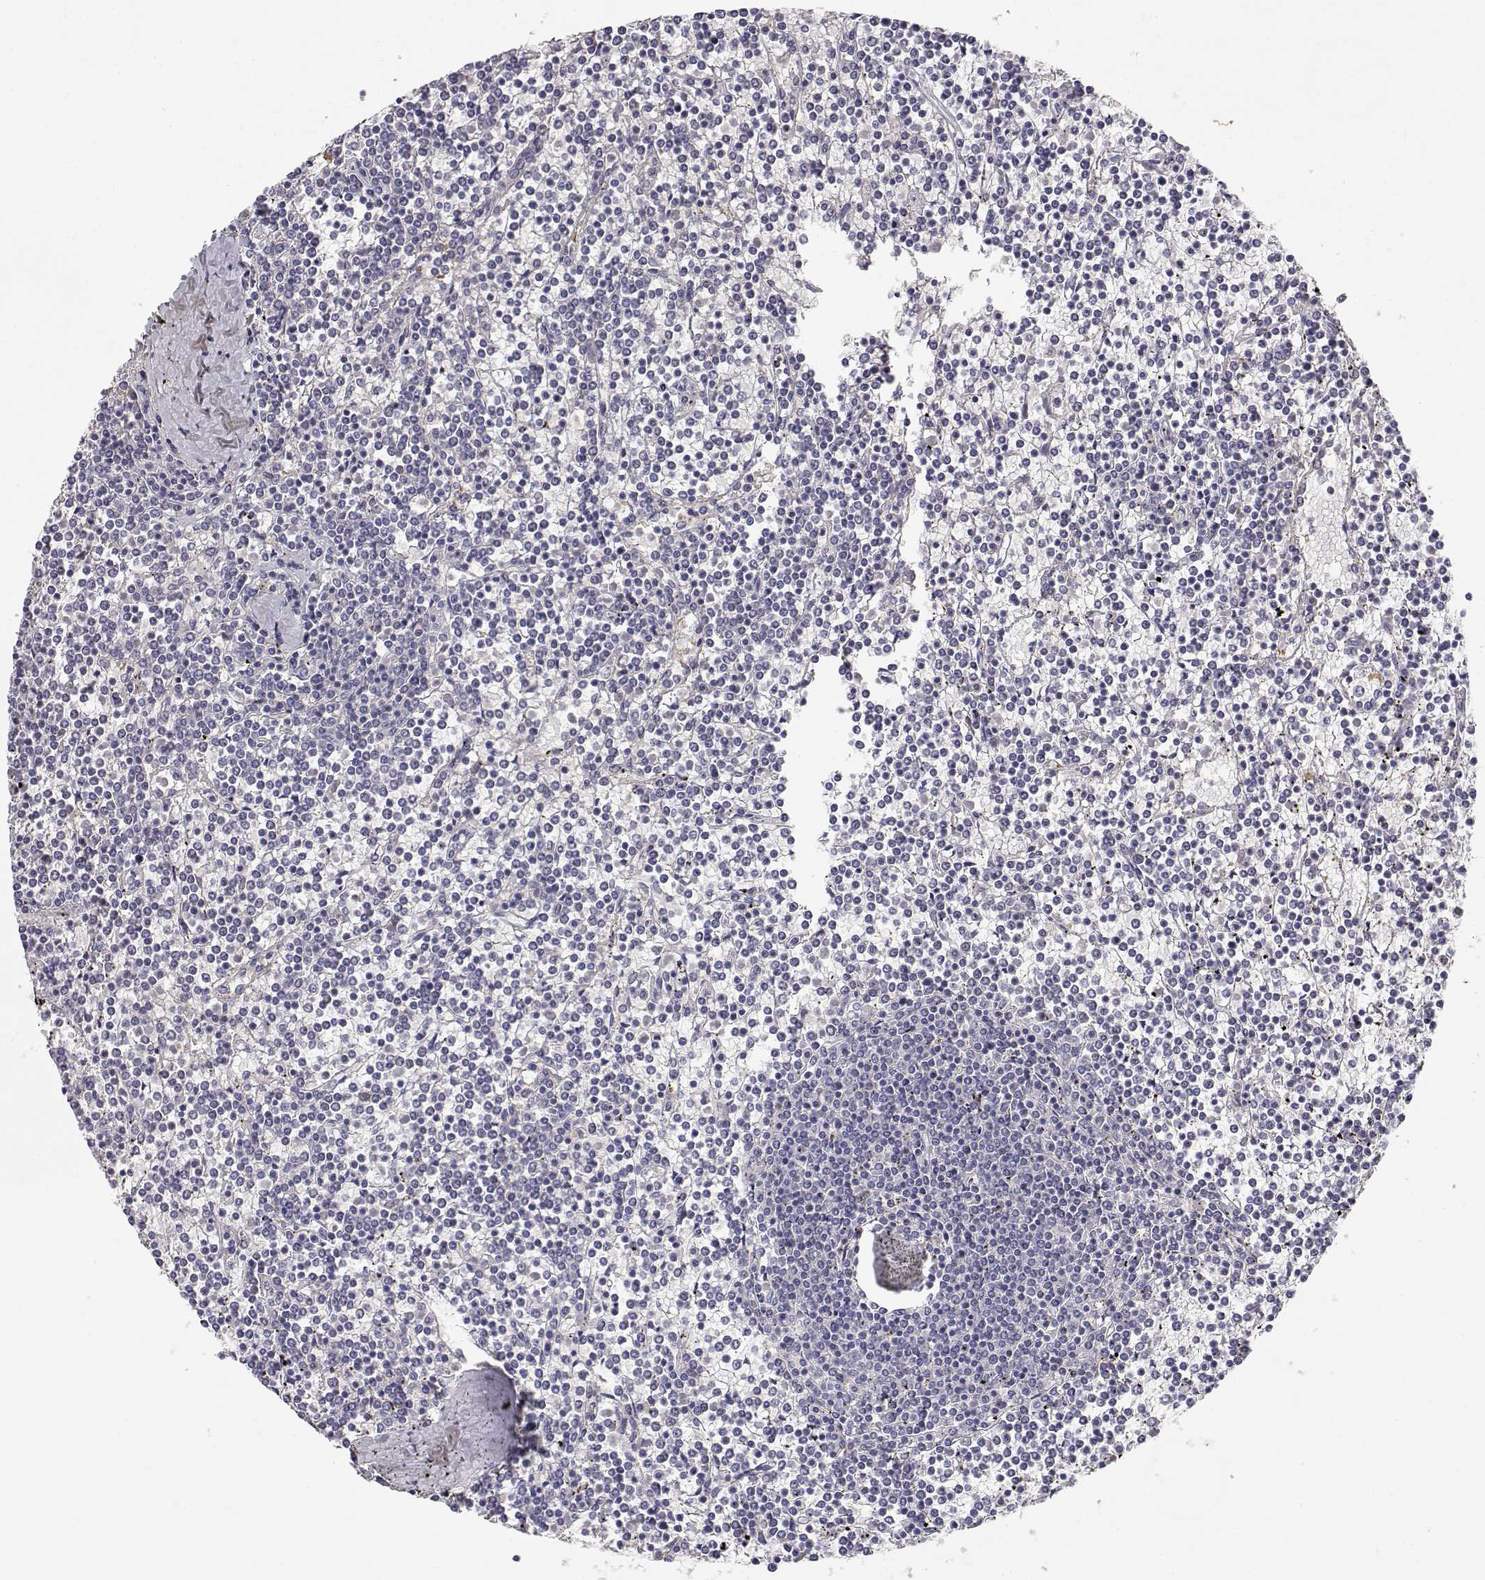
{"staining": {"intensity": "negative", "quantity": "none", "location": "none"}, "tissue": "lymphoma", "cell_type": "Tumor cells", "image_type": "cancer", "snomed": [{"axis": "morphology", "description": "Malignant lymphoma, non-Hodgkin's type, Low grade"}, {"axis": "topography", "description": "Spleen"}], "caption": "This photomicrograph is of low-grade malignant lymphoma, non-Hodgkin's type stained with immunohistochemistry (IHC) to label a protein in brown with the nuclei are counter-stained blue. There is no positivity in tumor cells.", "gene": "ADA", "patient": {"sex": "female", "age": 19}}